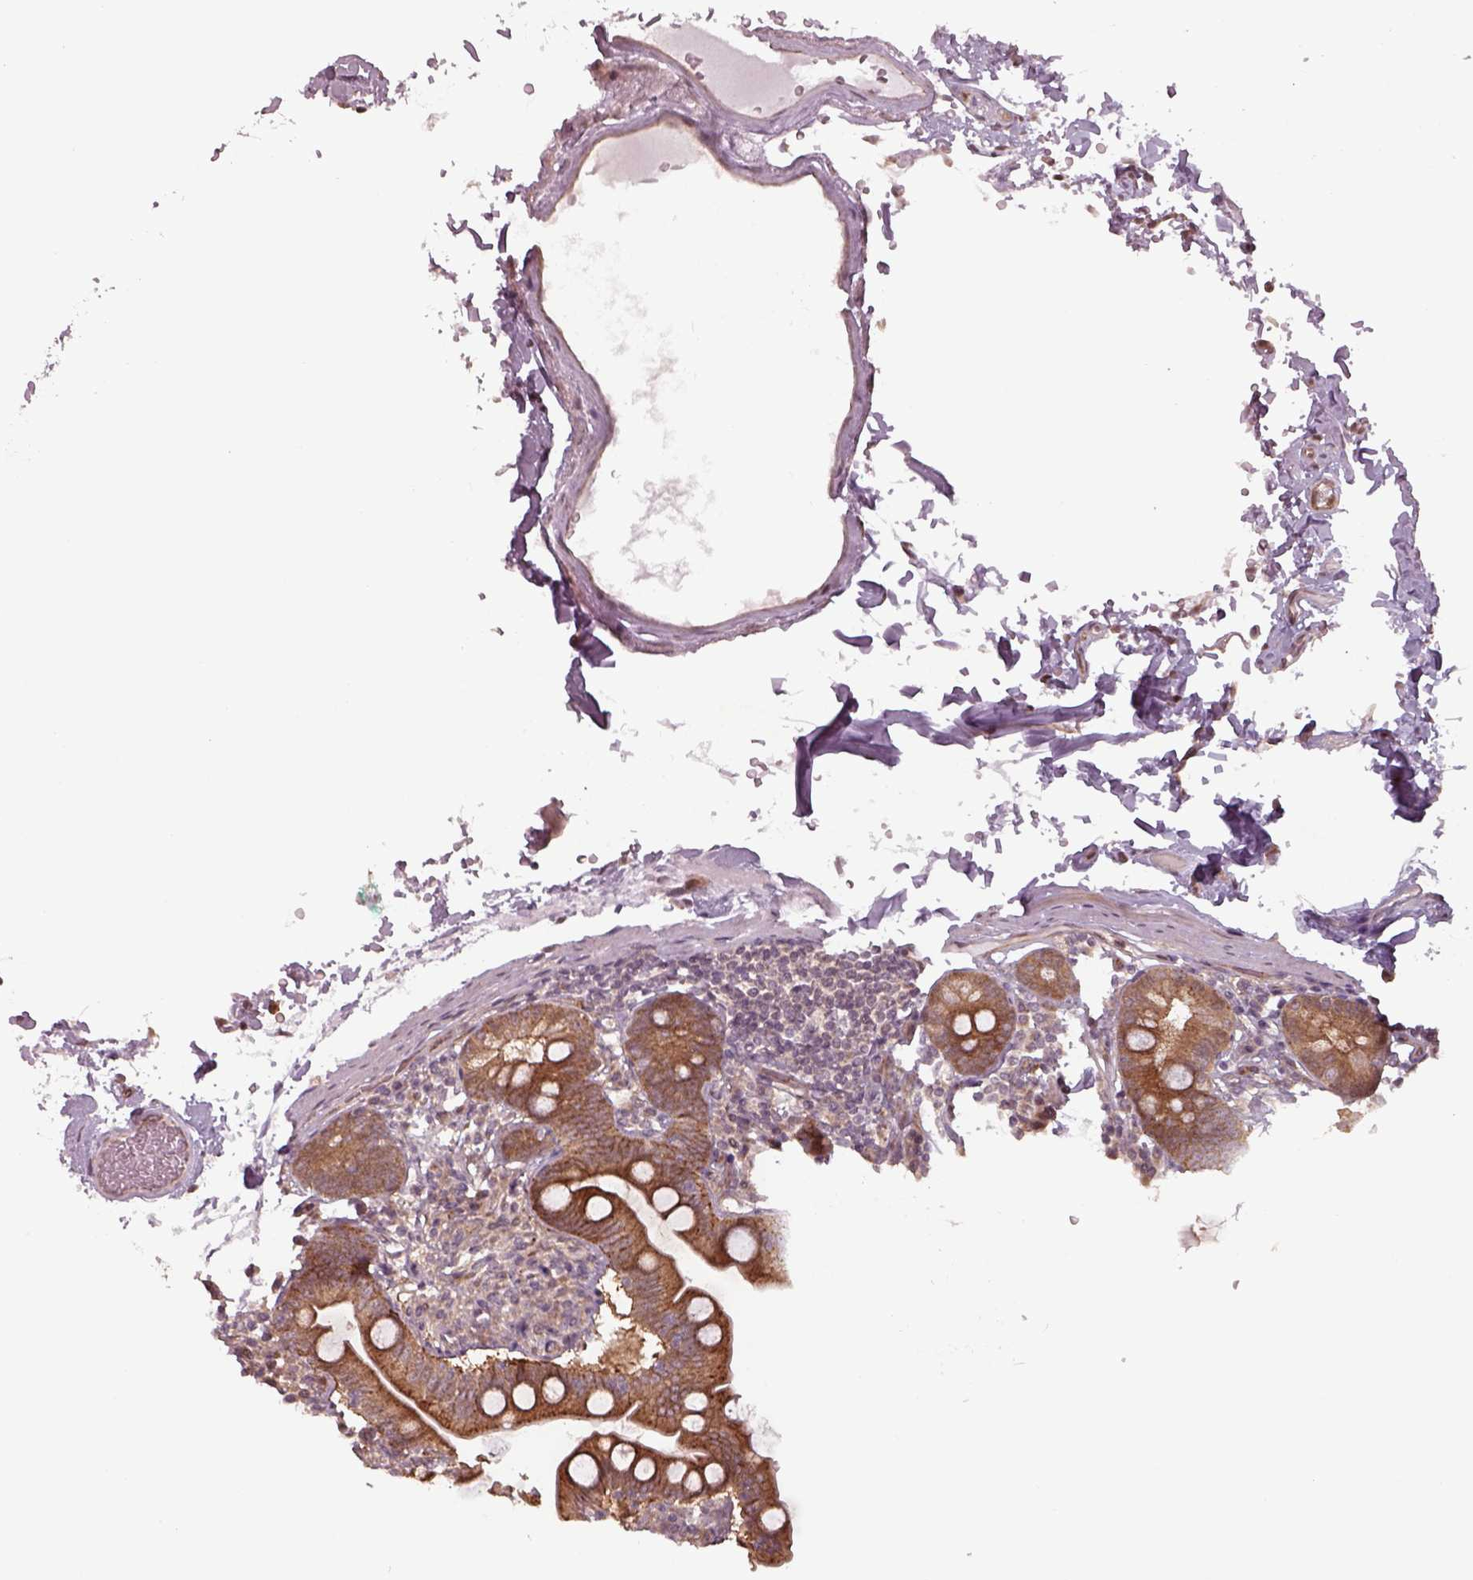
{"staining": {"intensity": "strong", "quantity": ">75%", "location": "cytoplasmic/membranous"}, "tissue": "duodenum", "cell_type": "Glandular cells", "image_type": "normal", "snomed": [{"axis": "morphology", "description": "Normal tissue, NOS"}, {"axis": "topography", "description": "Duodenum"}], "caption": "Immunohistochemistry (IHC) (DAB (3,3'-diaminobenzidine)) staining of normal duodenum demonstrates strong cytoplasmic/membranous protein expression in approximately >75% of glandular cells.", "gene": "CHMP3", "patient": {"sex": "female", "age": 67}}